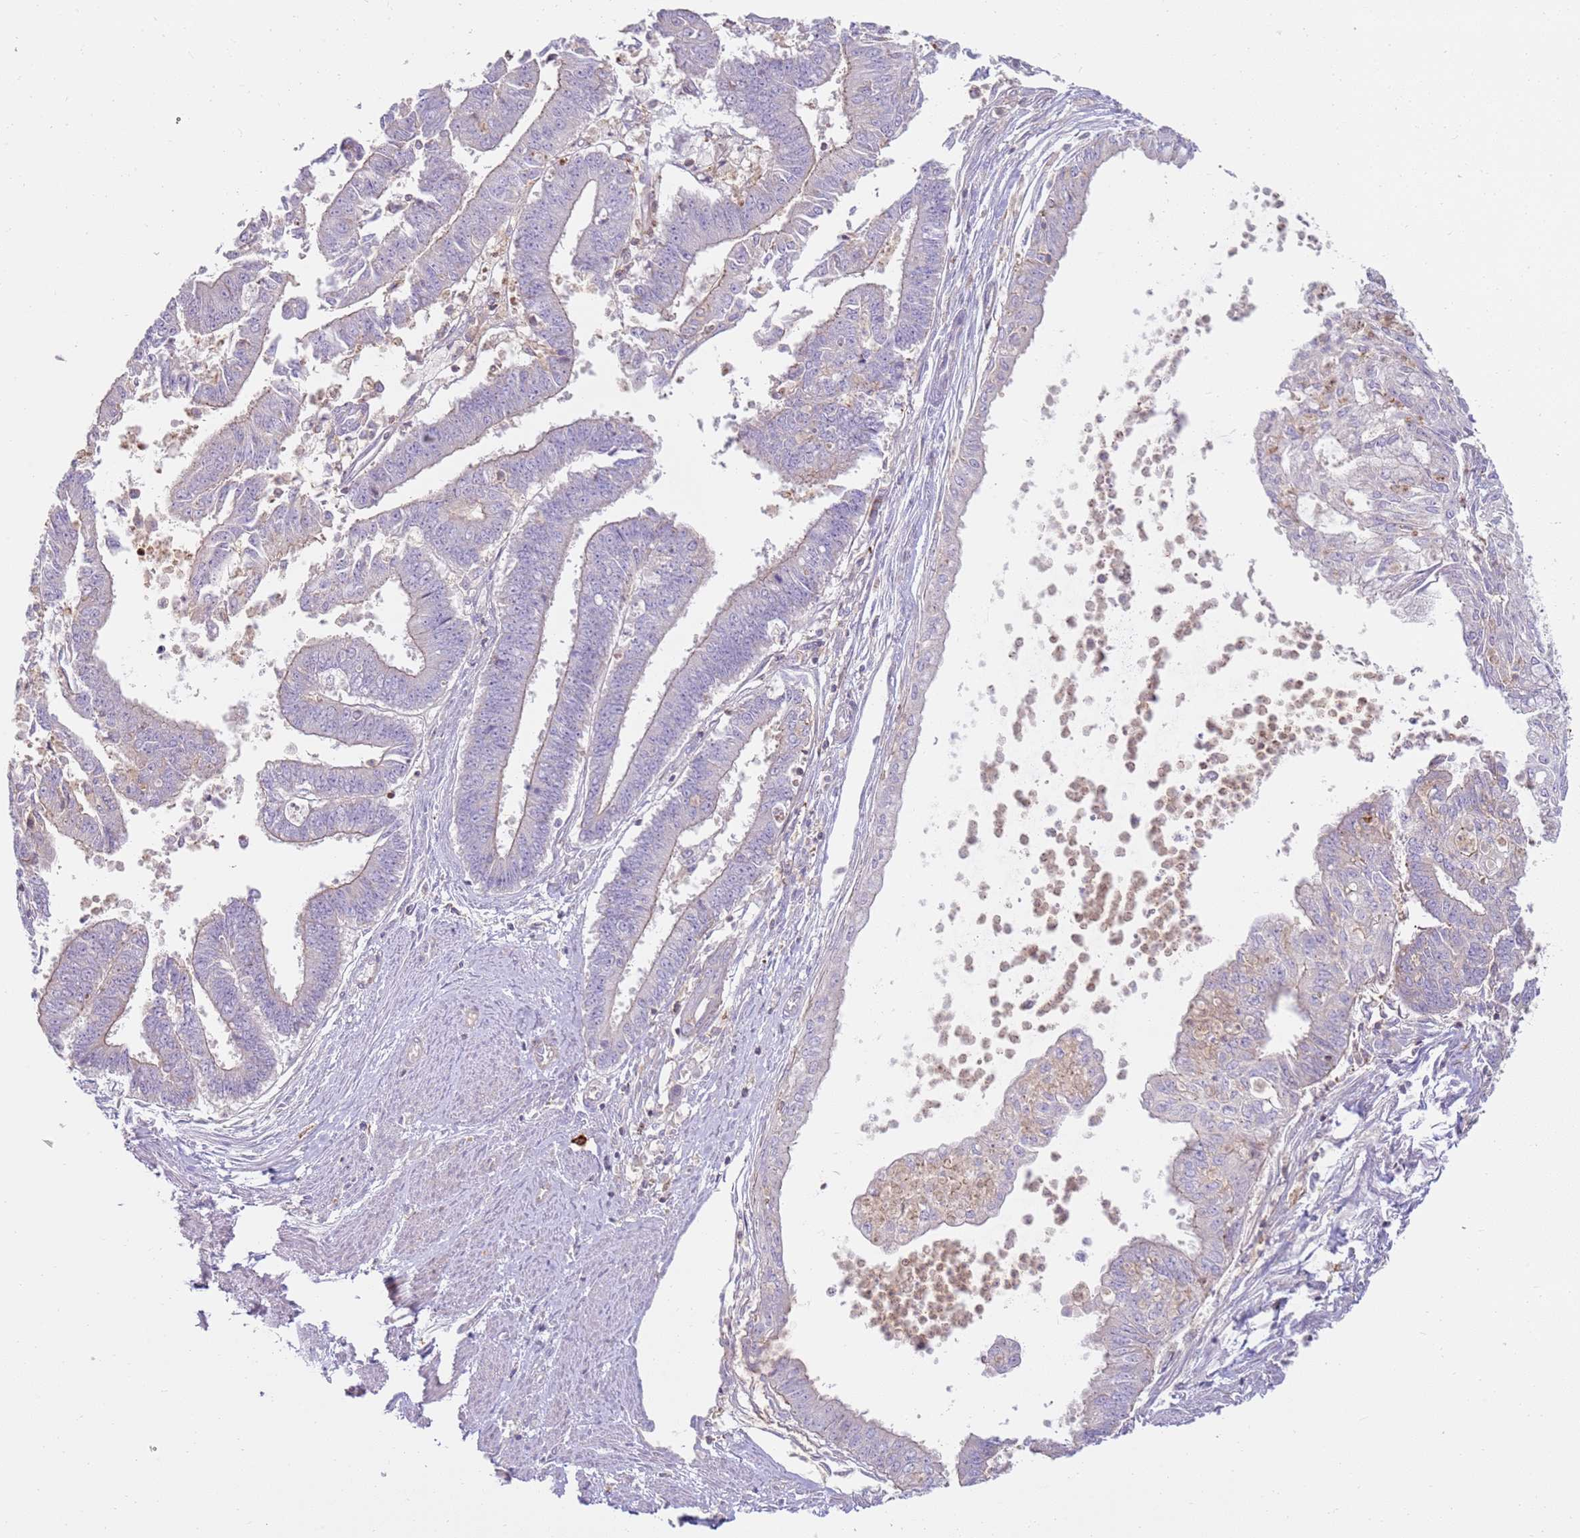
{"staining": {"intensity": "weak", "quantity": "<25%", "location": "cytoplasmic/membranous"}, "tissue": "endometrial cancer", "cell_type": "Tumor cells", "image_type": "cancer", "snomed": [{"axis": "morphology", "description": "Adenocarcinoma, NOS"}, {"axis": "topography", "description": "Endometrium"}], "caption": "Tumor cells are negative for protein expression in human endometrial cancer (adenocarcinoma).", "gene": "FPR1", "patient": {"sex": "female", "age": 73}}